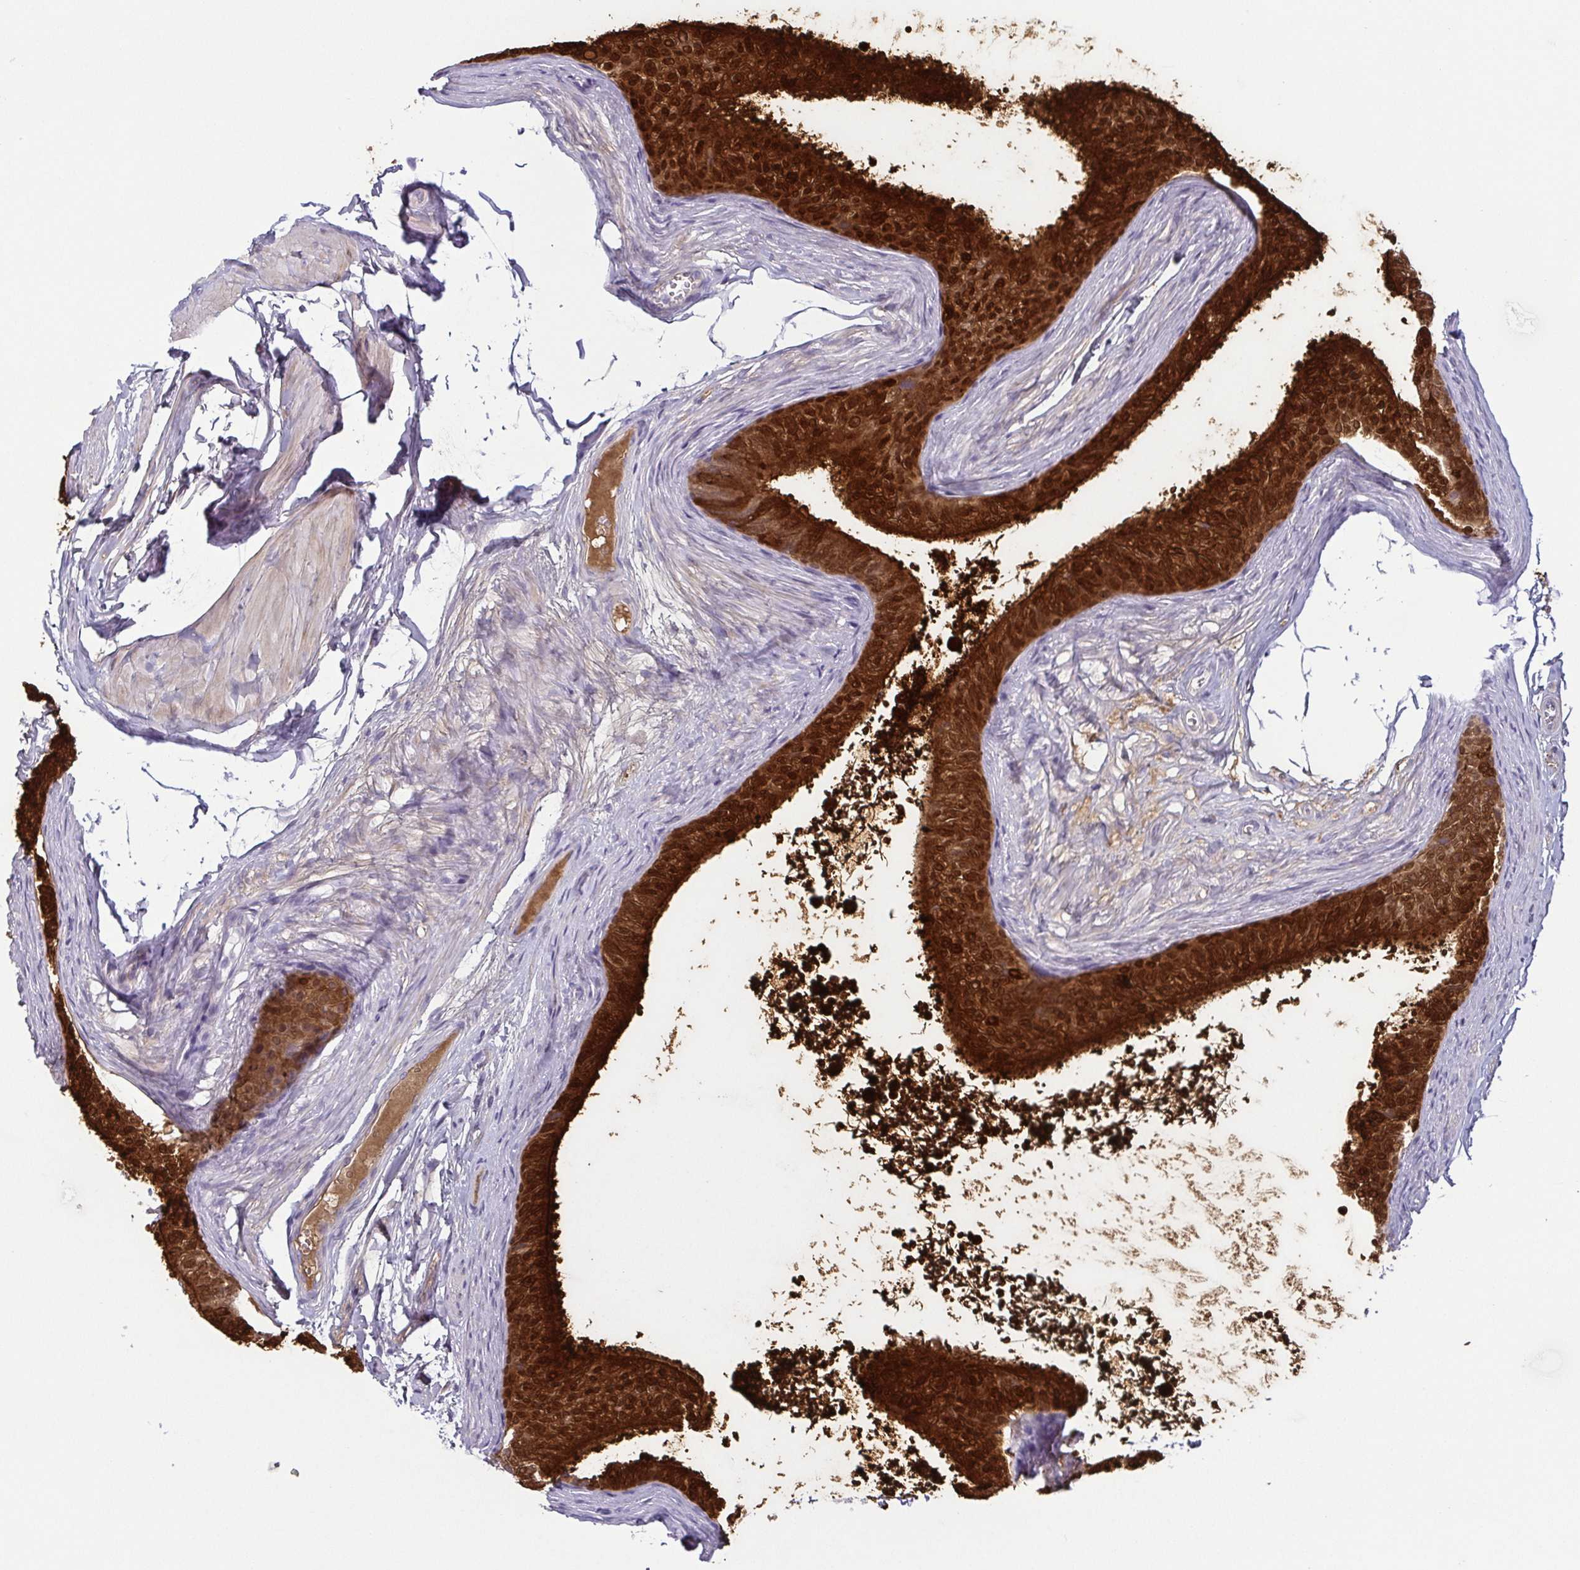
{"staining": {"intensity": "strong", "quantity": "25%-75%", "location": "cytoplasmic/membranous,nuclear"}, "tissue": "epididymis", "cell_type": "Glandular cells", "image_type": "normal", "snomed": [{"axis": "morphology", "description": "Normal tissue, NOS"}, {"axis": "topography", "description": "Epididymis, spermatic cord, NOS"}, {"axis": "topography", "description": "Epididymis"}, {"axis": "topography", "description": "Peripheral nerve tissue"}], "caption": "A brown stain shows strong cytoplasmic/membranous,nuclear positivity of a protein in glandular cells of normal human epididymis.", "gene": "ECM1", "patient": {"sex": "male", "age": 29}}